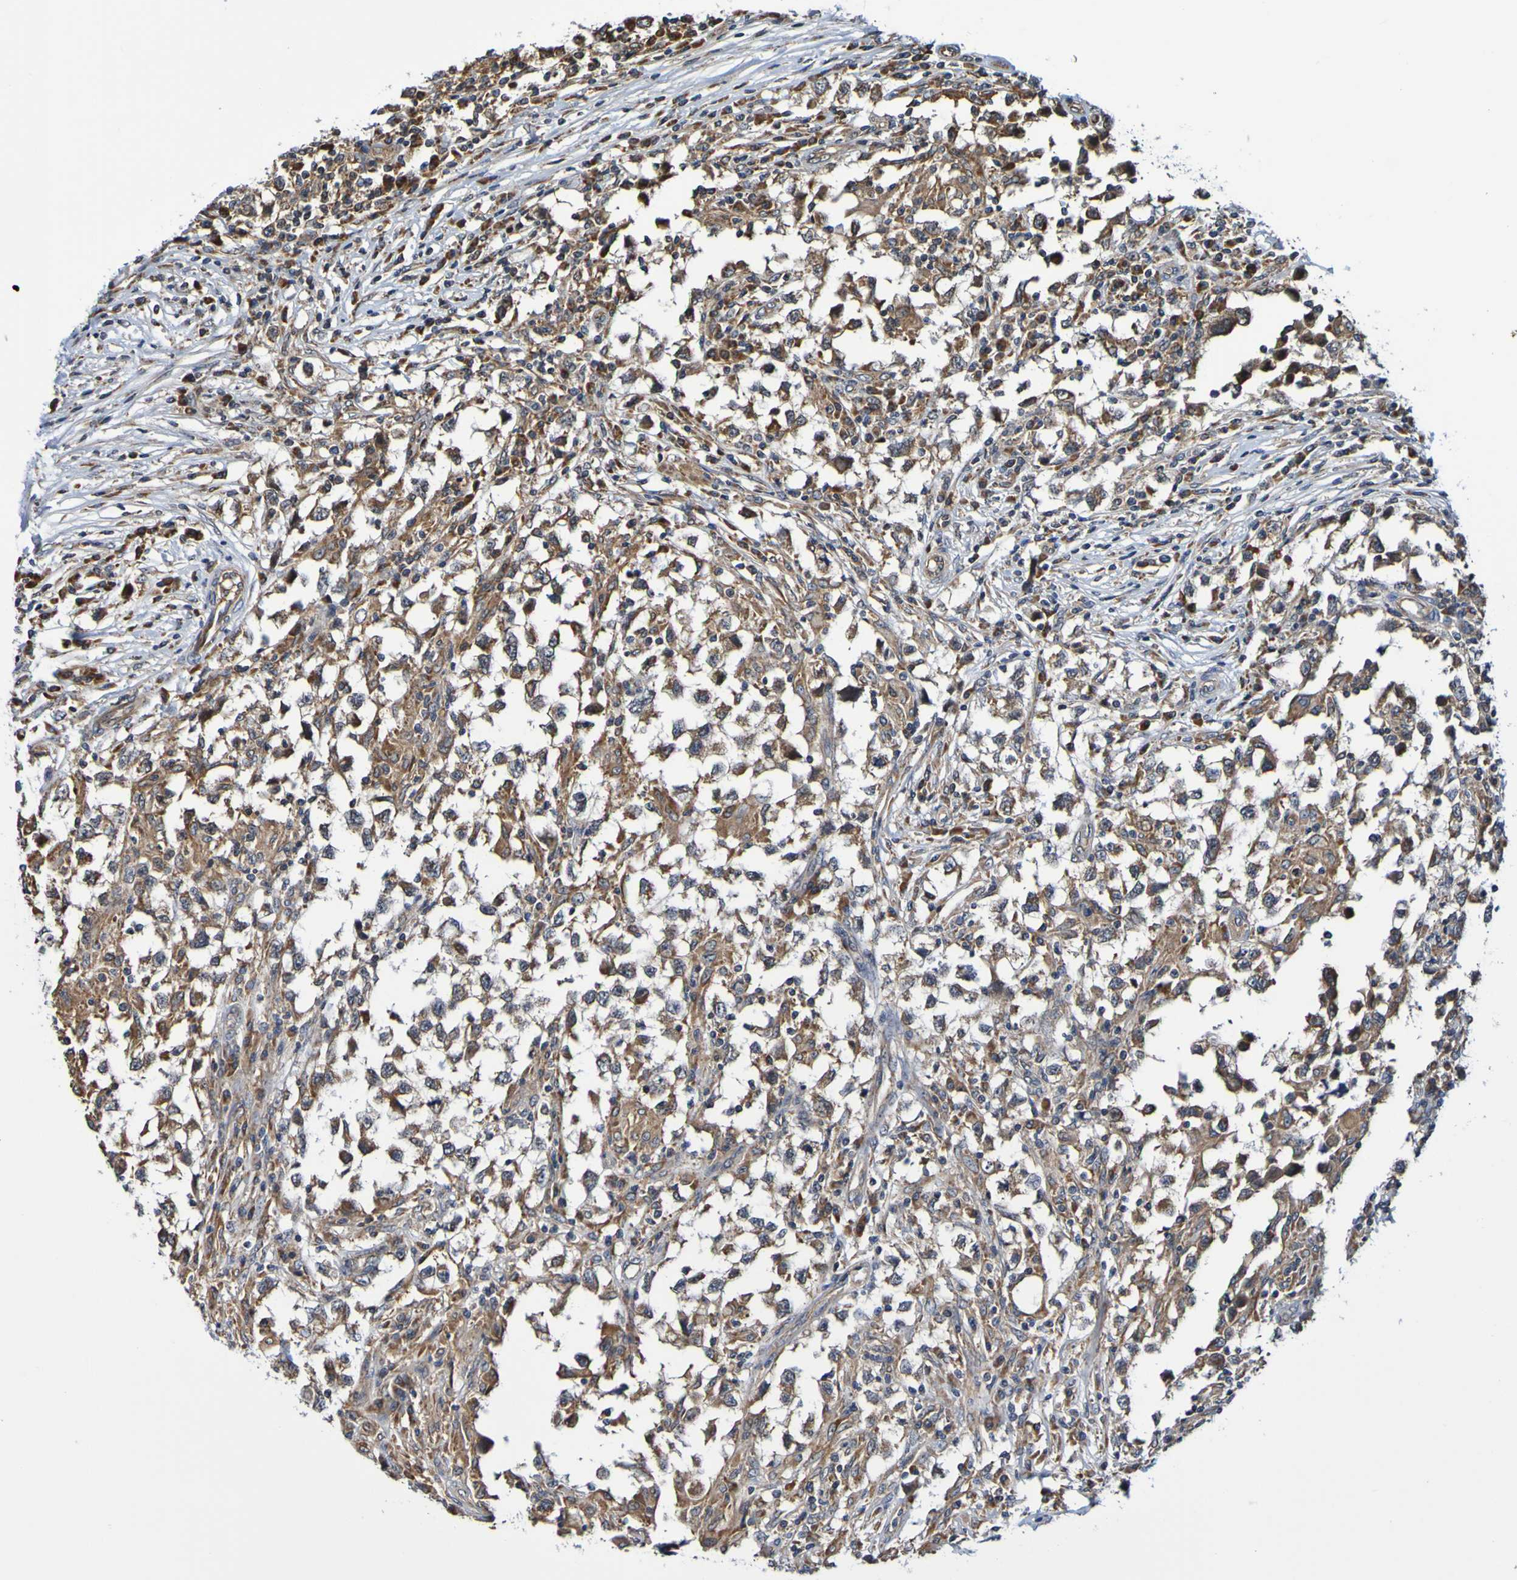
{"staining": {"intensity": "moderate", "quantity": ">75%", "location": "cytoplasmic/membranous"}, "tissue": "testis cancer", "cell_type": "Tumor cells", "image_type": "cancer", "snomed": [{"axis": "morphology", "description": "Carcinoma, Embryonal, NOS"}, {"axis": "topography", "description": "Testis"}], "caption": "Testis cancer (embryonal carcinoma) tissue demonstrates moderate cytoplasmic/membranous staining in approximately >75% of tumor cells, visualized by immunohistochemistry.", "gene": "AXIN1", "patient": {"sex": "male", "age": 21}}